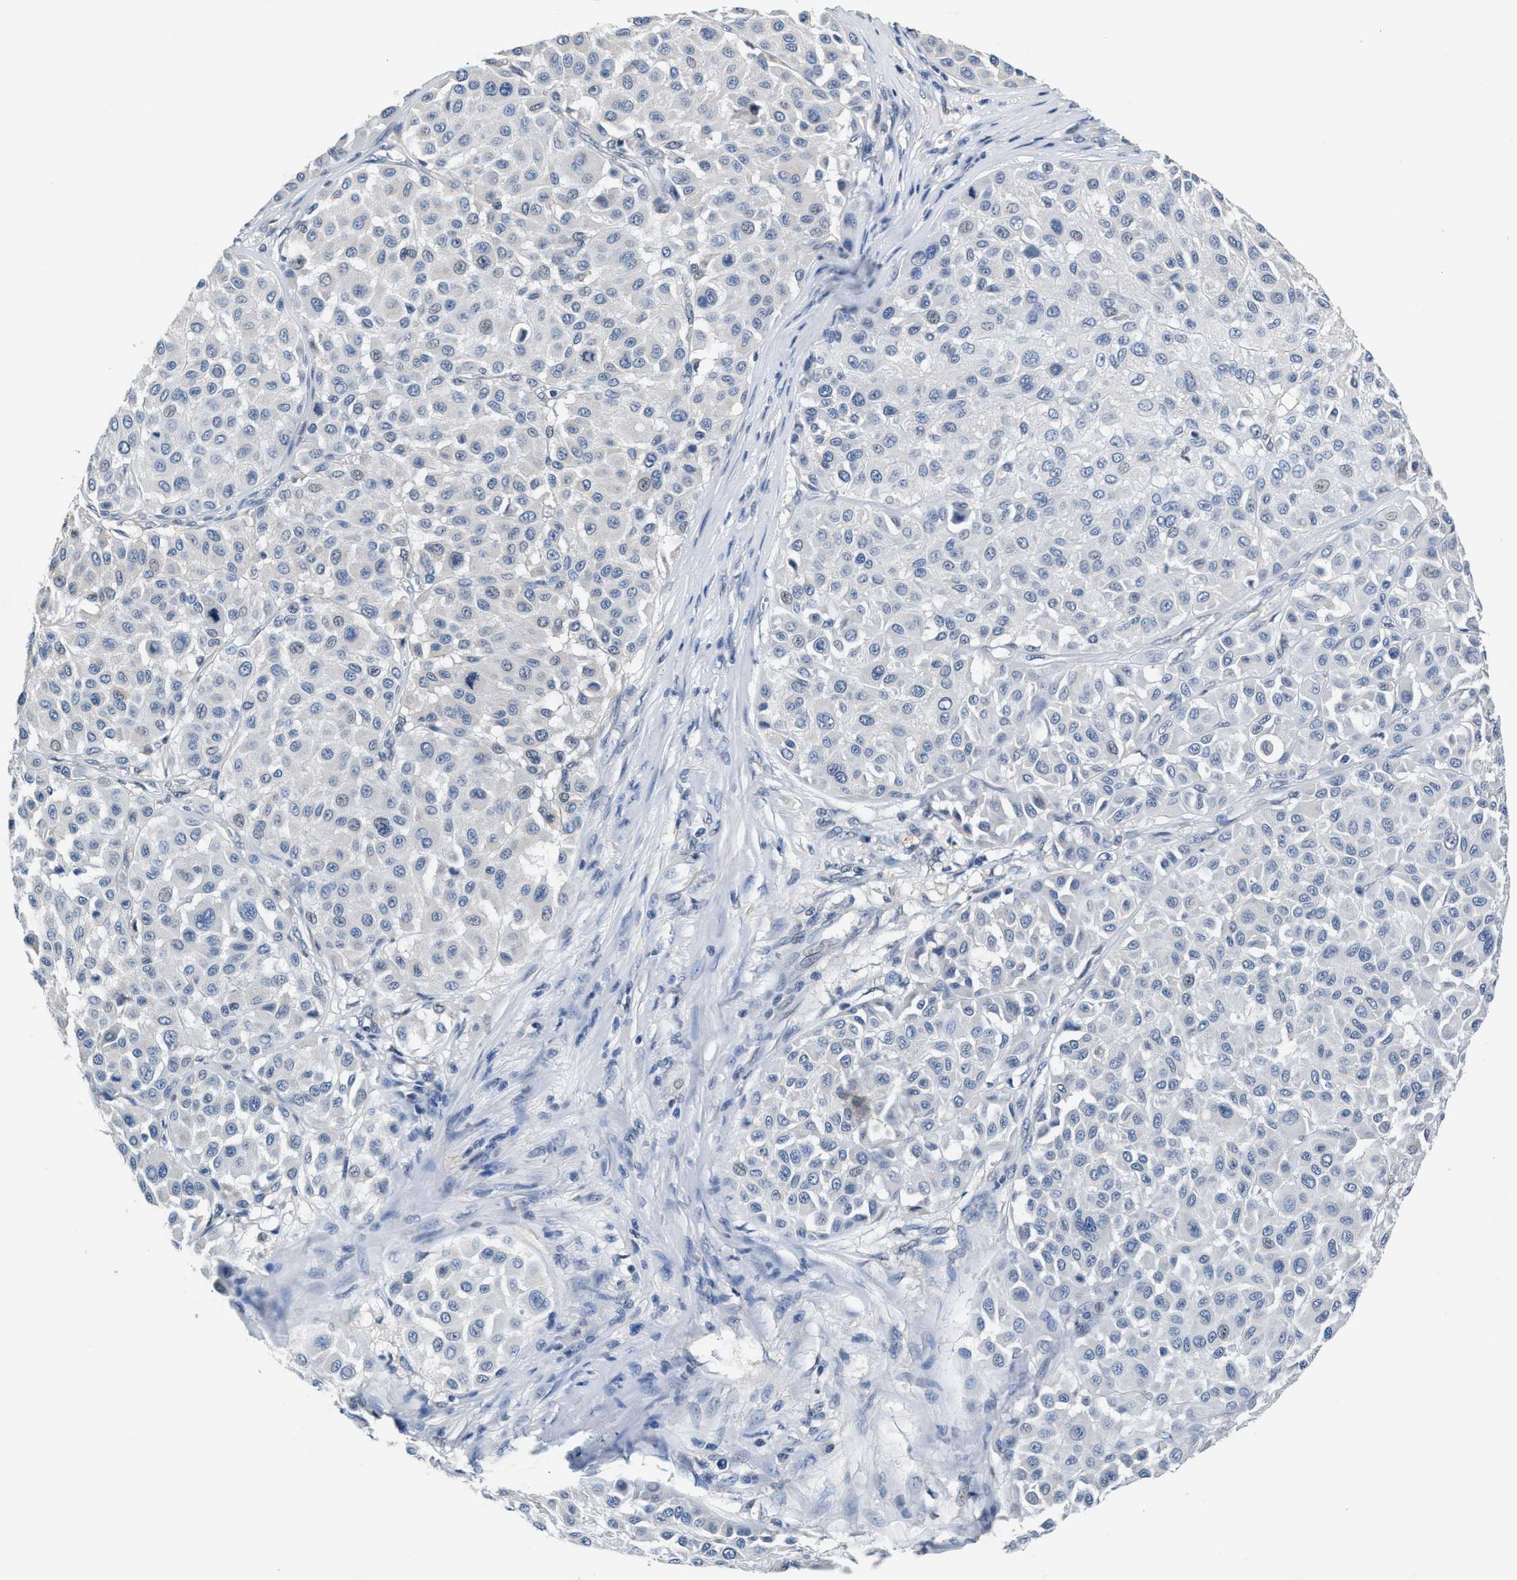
{"staining": {"intensity": "negative", "quantity": "none", "location": "none"}, "tissue": "melanoma", "cell_type": "Tumor cells", "image_type": "cancer", "snomed": [{"axis": "morphology", "description": "Malignant melanoma, Metastatic site"}, {"axis": "topography", "description": "Soft tissue"}], "caption": "The histopathology image shows no significant staining in tumor cells of malignant melanoma (metastatic site). Nuclei are stained in blue.", "gene": "MYH3", "patient": {"sex": "male", "age": 41}}